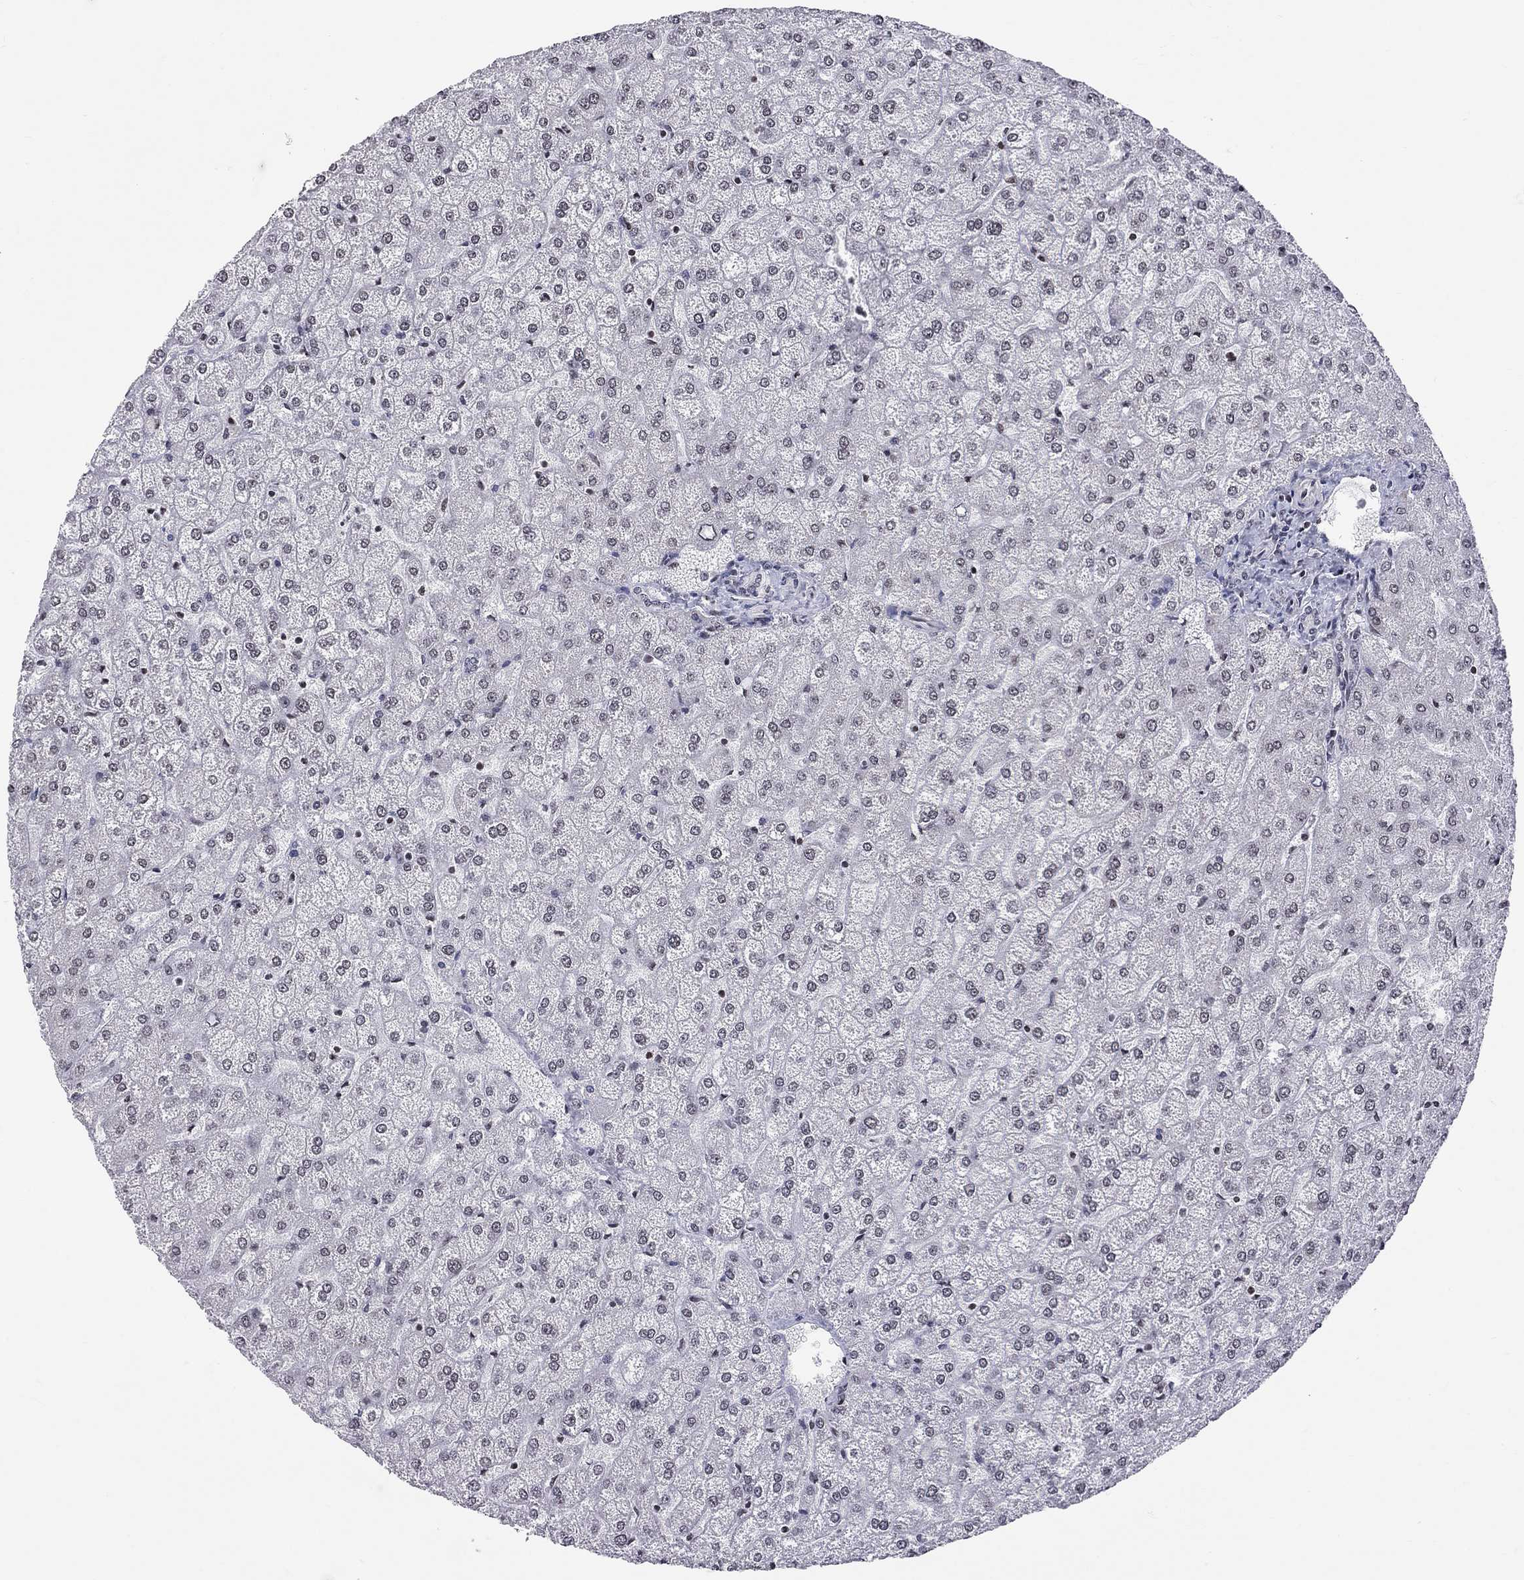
{"staining": {"intensity": "negative", "quantity": "none", "location": "none"}, "tissue": "liver", "cell_type": "Cholangiocytes", "image_type": "normal", "snomed": [{"axis": "morphology", "description": "Normal tissue, NOS"}, {"axis": "topography", "description": "Liver"}], "caption": "Immunohistochemistry (IHC) micrograph of normal liver stained for a protein (brown), which exhibits no expression in cholangiocytes. The staining is performed using DAB (3,3'-diaminobenzidine) brown chromogen with nuclei counter-stained in using hematoxylin.", "gene": "MTNR1B", "patient": {"sex": "female", "age": 32}}